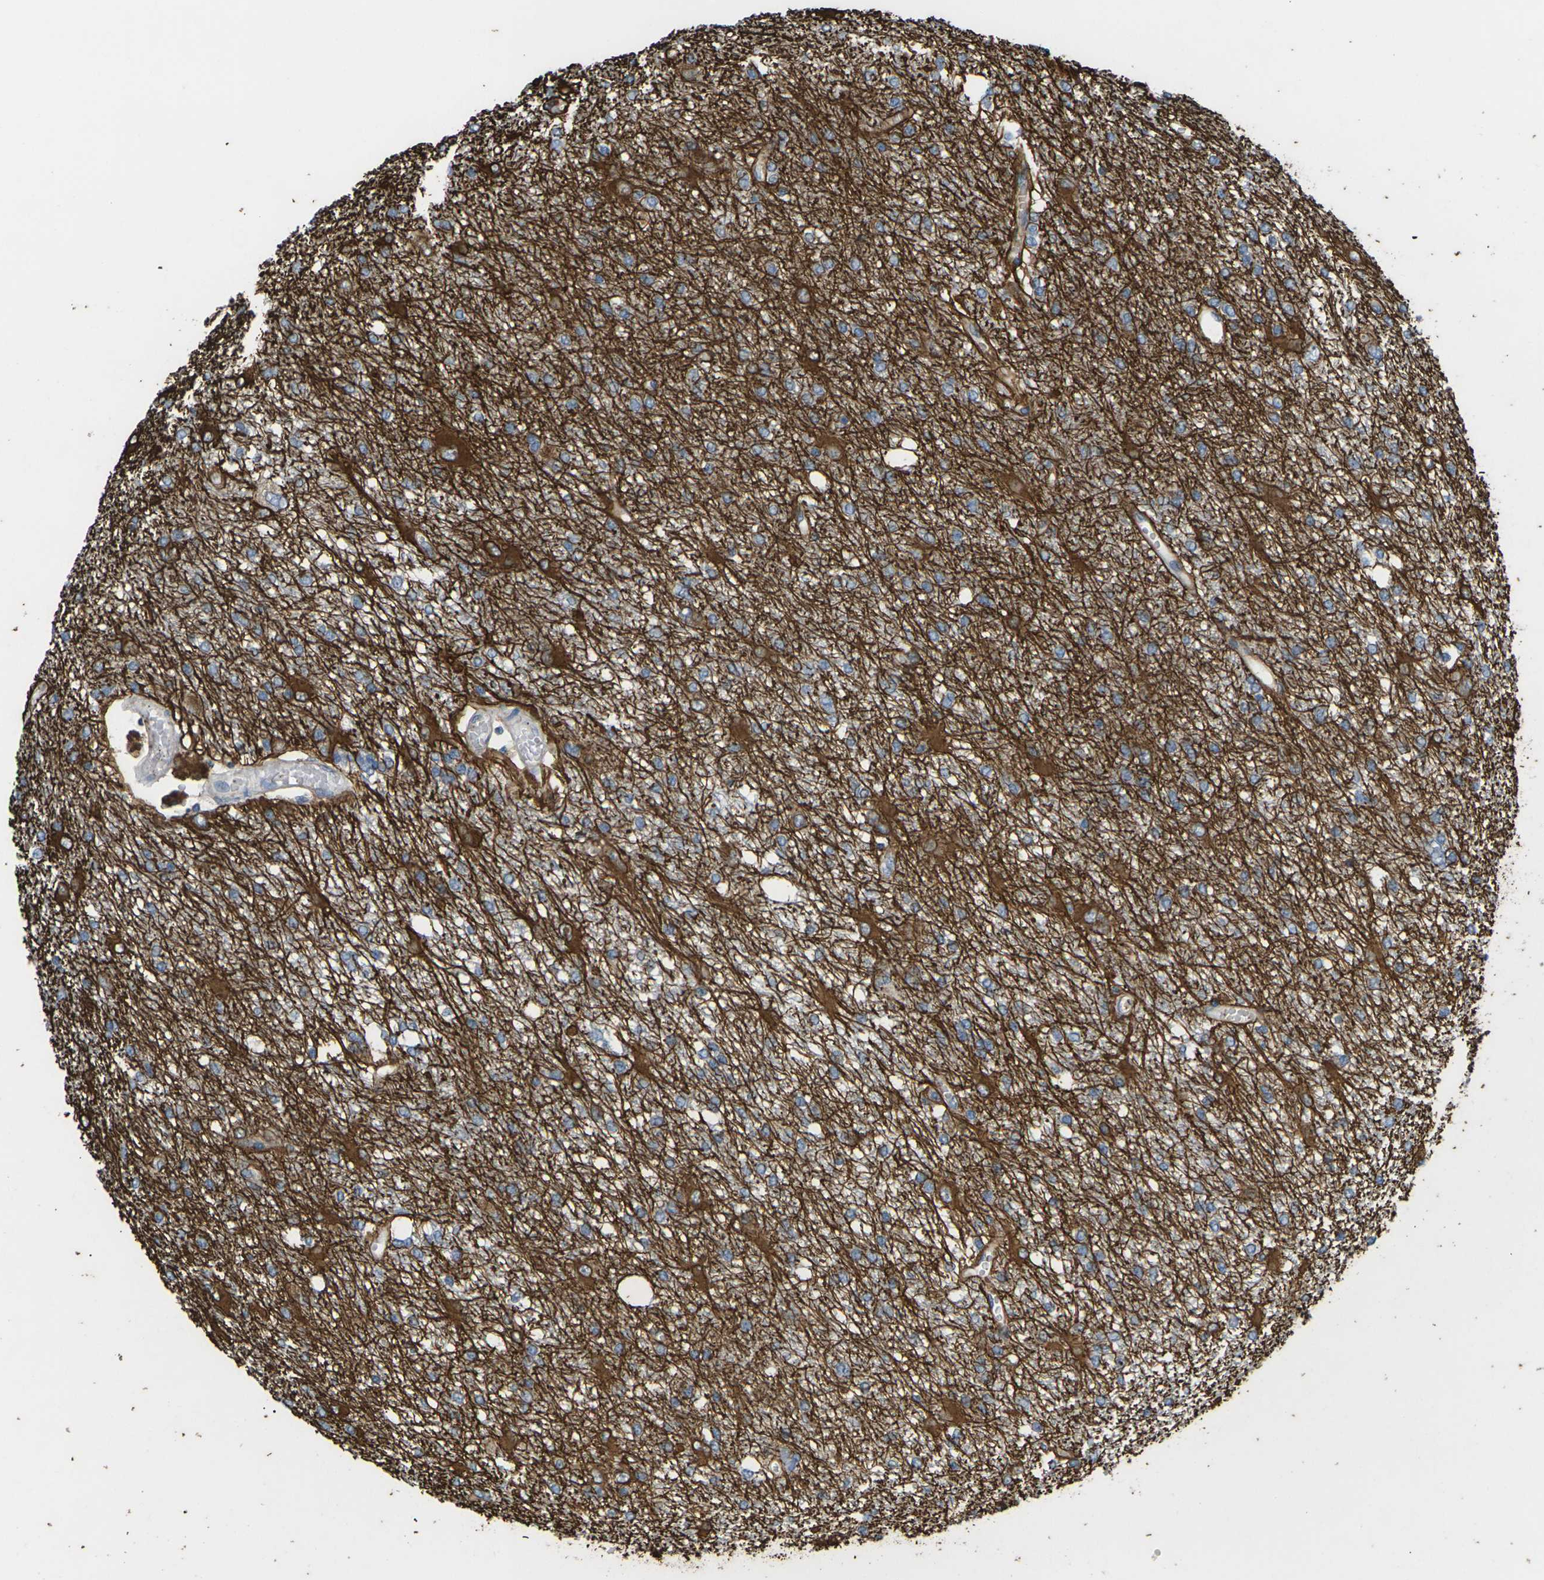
{"staining": {"intensity": "moderate", "quantity": ">75%", "location": "cytoplasmic/membranous"}, "tissue": "glioma", "cell_type": "Tumor cells", "image_type": "cancer", "snomed": [{"axis": "morphology", "description": "Glioma, malignant, High grade"}, {"axis": "topography", "description": "Brain"}], "caption": "A photomicrograph of glioma stained for a protein shows moderate cytoplasmic/membranous brown staining in tumor cells.", "gene": "KLHDC8B", "patient": {"sex": "female", "age": 59}}